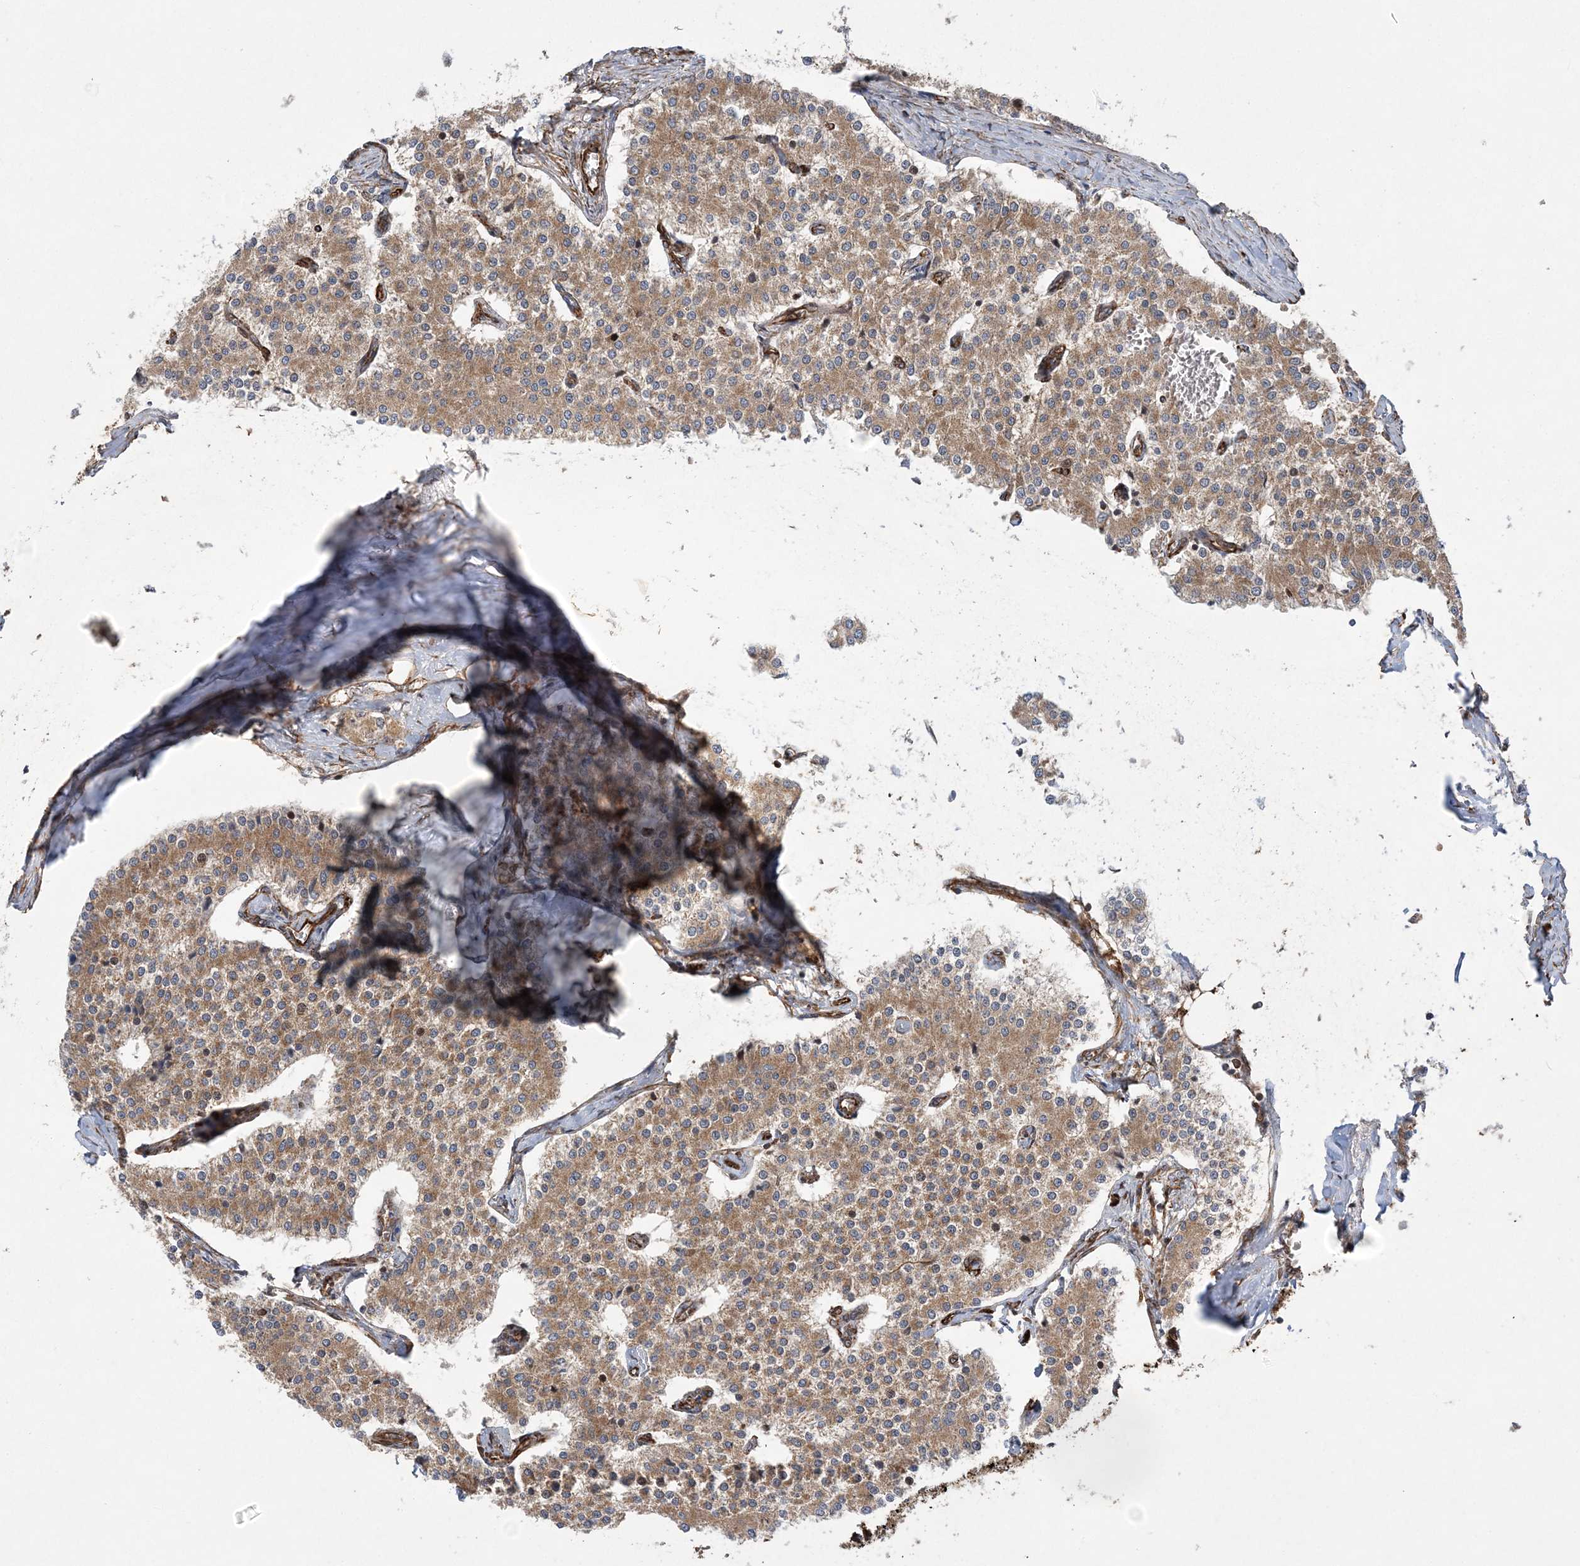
{"staining": {"intensity": "moderate", "quantity": ">75%", "location": "cytoplasmic/membranous"}, "tissue": "carcinoid", "cell_type": "Tumor cells", "image_type": "cancer", "snomed": [{"axis": "morphology", "description": "Carcinoid, malignant, NOS"}, {"axis": "topography", "description": "Colon"}], "caption": "Immunohistochemistry (IHC) histopathology image of neoplastic tissue: human carcinoid stained using immunohistochemistry displays medium levels of moderate protein expression localized specifically in the cytoplasmic/membranous of tumor cells, appearing as a cytoplasmic/membranous brown color.", "gene": "FAM114A2", "patient": {"sex": "female", "age": 52}}